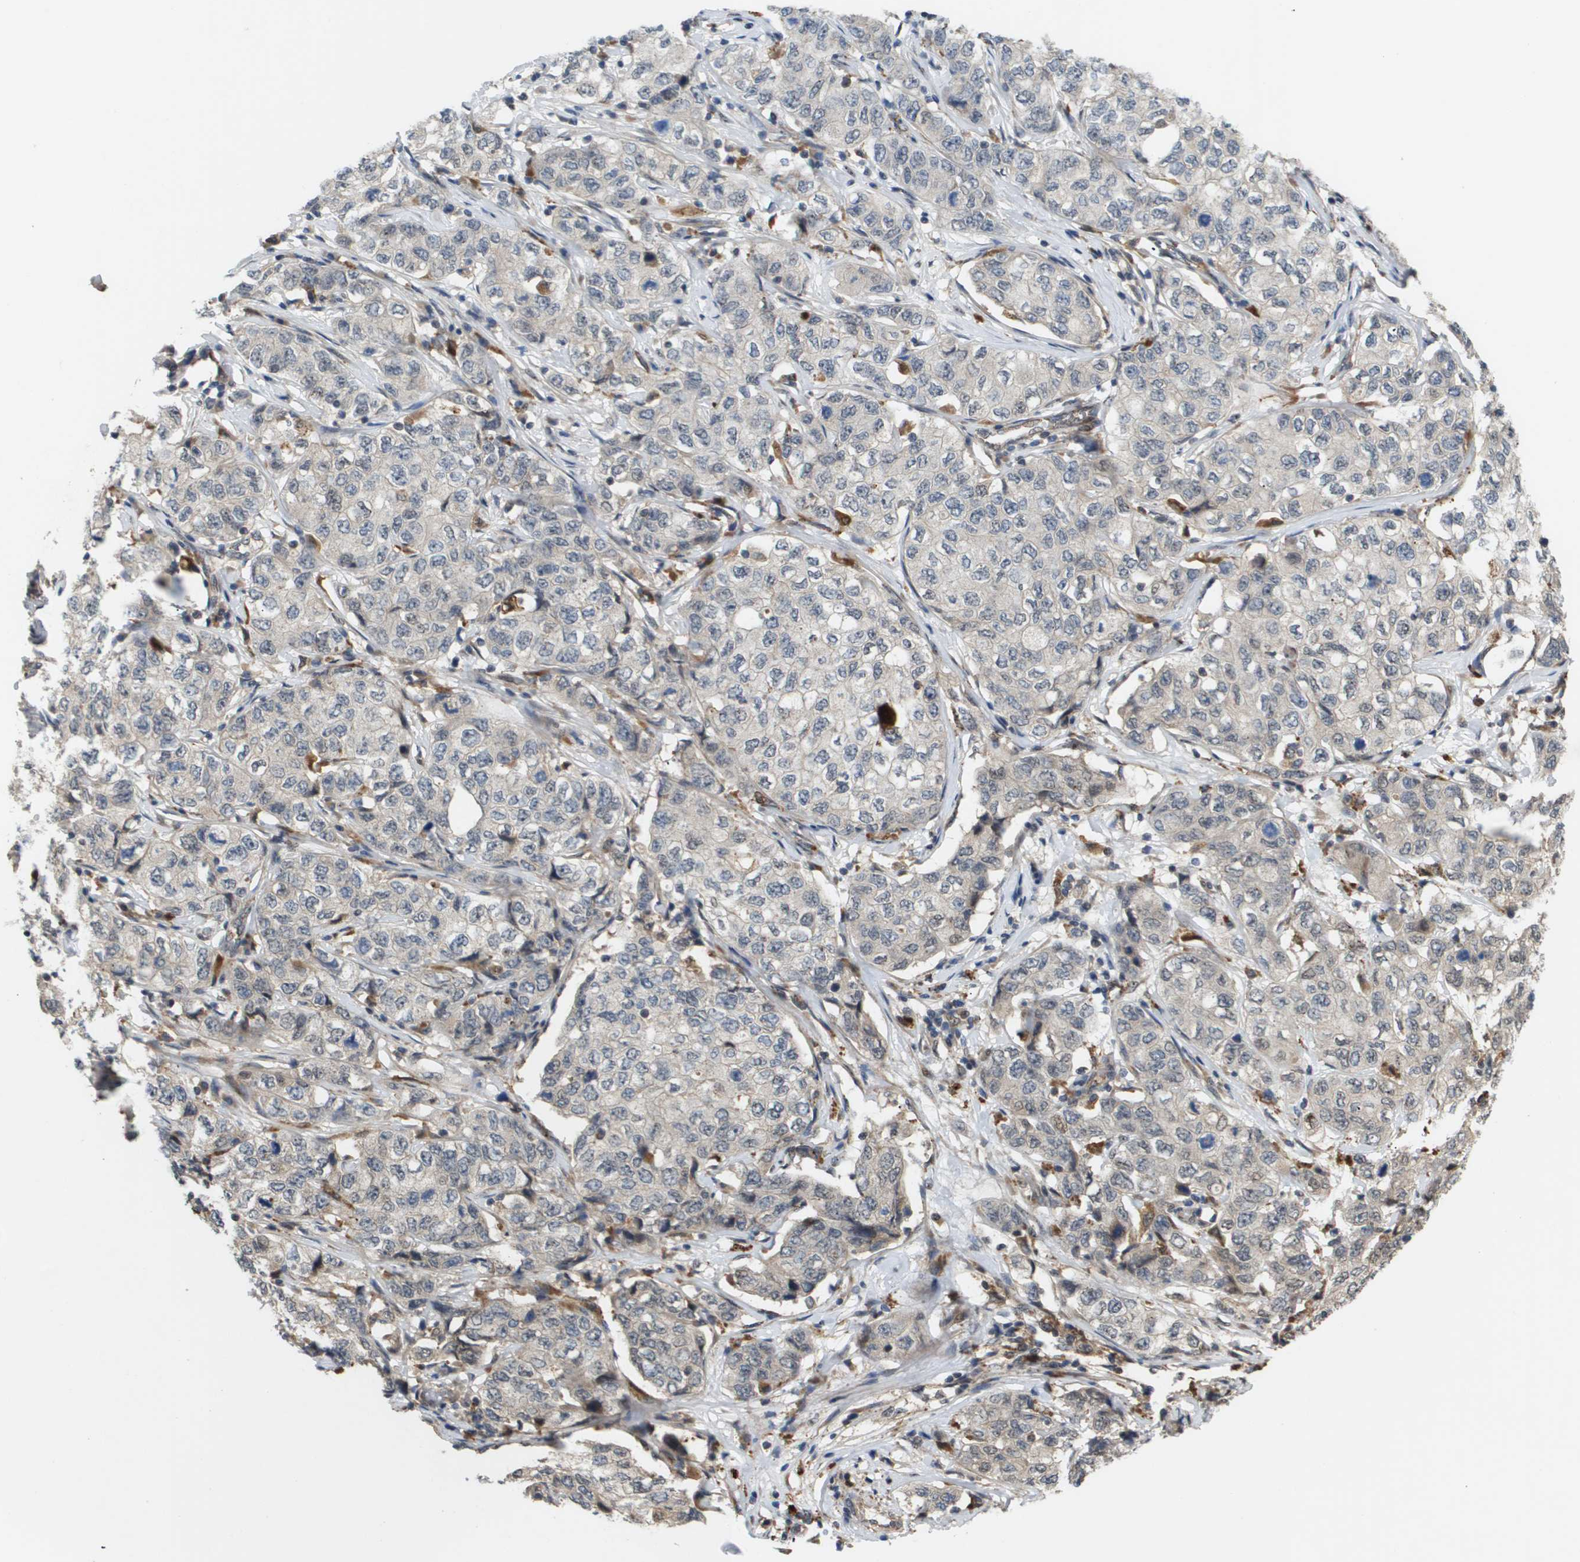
{"staining": {"intensity": "negative", "quantity": "none", "location": "none"}, "tissue": "stomach cancer", "cell_type": "Tumor cells", "image_type": "cancer", "snomed": [{"axis": "morphology", "description": "Adenocarcinoma, NOS"}, {"axis": "topography", "description": "Stomach"}], "caption": "Stomach adenocarcinoma was stained to show a protein in brown. There is no significant positivity in tumor cells. (Brightfield microscopy of DAB (3,3'-diaminobenzidine) immunohistochemistry at high magnification).", "gene": "PDGFB", "patient": {"sex": "male", "age": 48}}